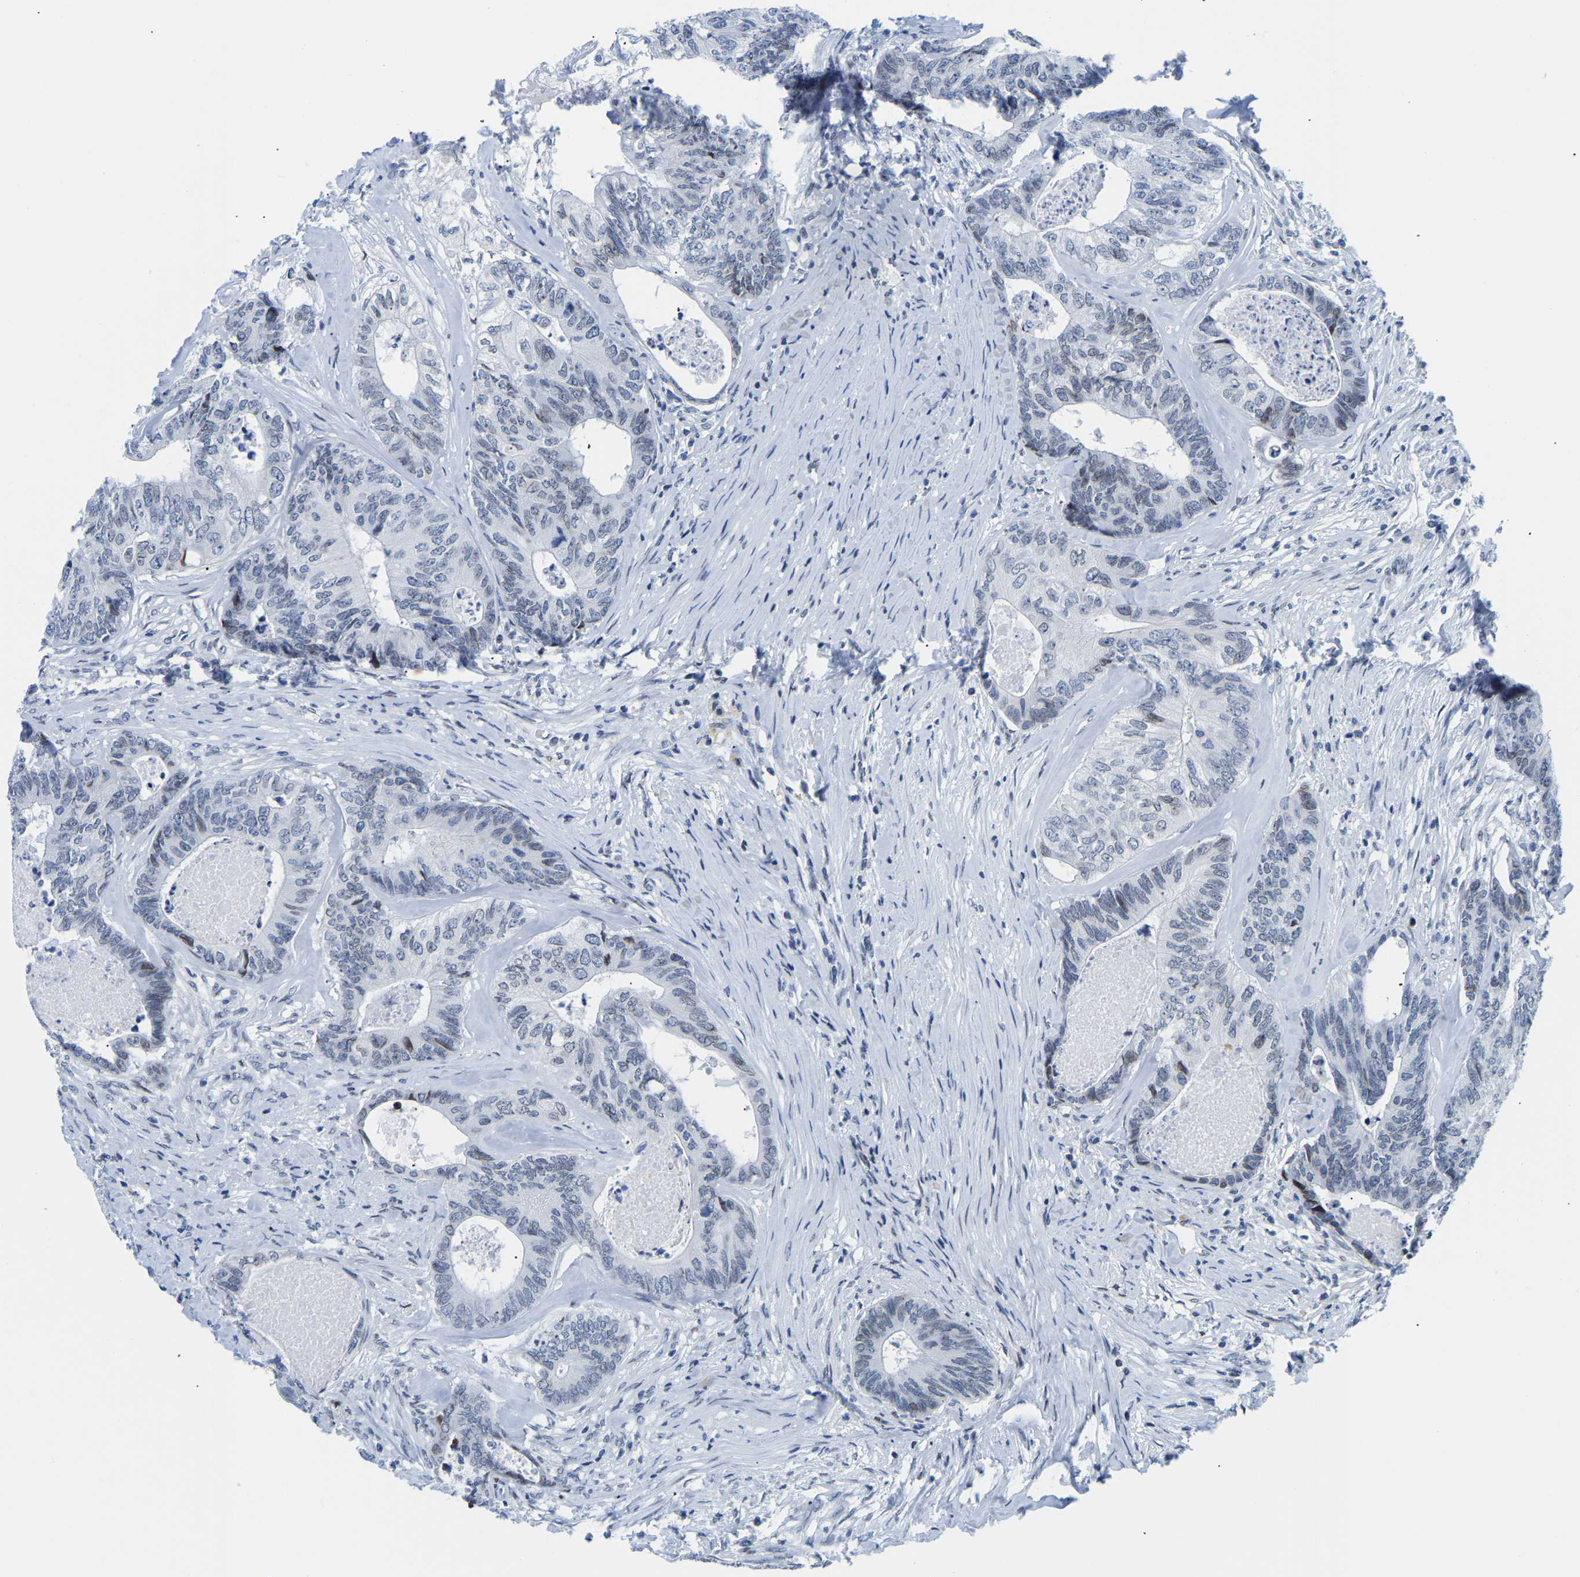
{"staining": {"intensity": "weak", "quantity": "<25%", "location": "nuclear"}, "tissue": "colorectal cancer", "cell_type": "Tumor cells", "image_type": "cancer", "snomed": [{"axis": "morphology", "description": "Adenocarcinoma, NOS"}, {"axis": "topography", "description": "Colon"}], "caption": "Immunohistochemistry (IHC) photomicrograph of neoplastic tissue: human colorectal cancer stained with DAB reveals no significant protein expression in tumor cells.", "gene": "UPK3A", "patient": {"sex": "female", "age": 67}}